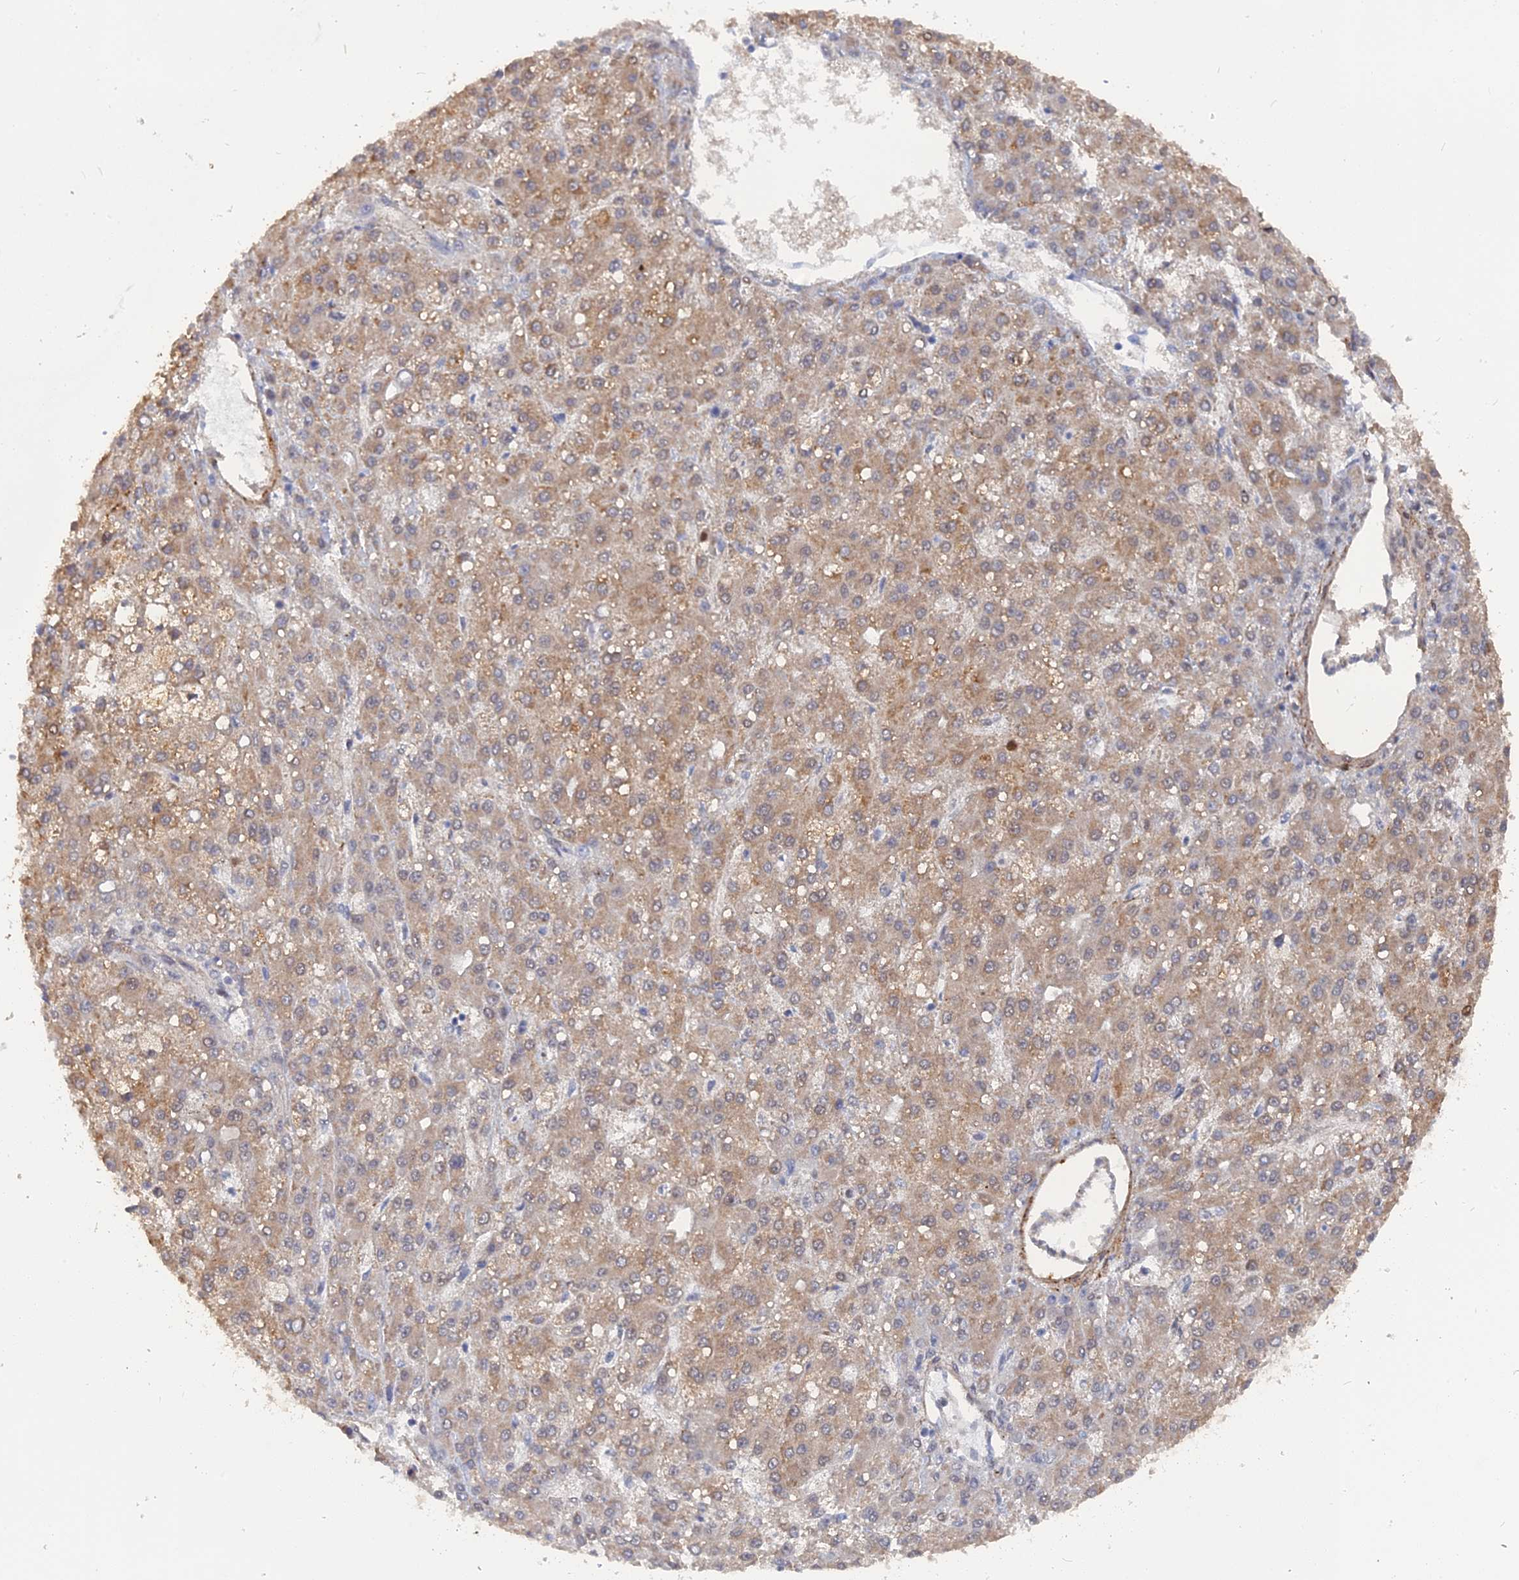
{"staining": {"intensity": "moderate", "quantity": ">75%", "location": "cytoplasmic/membranous"}, "tissue": "liver cancer", "cell_type": "Tumor cells", "image_type": "cancer", "snomed": [{"axis": "morphology", "description": "Carcinoma, Hepatocellular, NOS"}, {"axis": "topography", "description": "Liver"}], "caption": "Immunohistochemistry histopathology image of neoplastic tissue: human hepatocellular carcinoma (liver) stained using immunohistochemistry demonstrates medium levels of moderate protein expression localized specifically in the cytoplasmic/membranous of tumor cells, appearing as a cytoplasmic/membranous brown color.", "gene": "CCDC85A", "patient": {"sex": "male", "age": 67}}